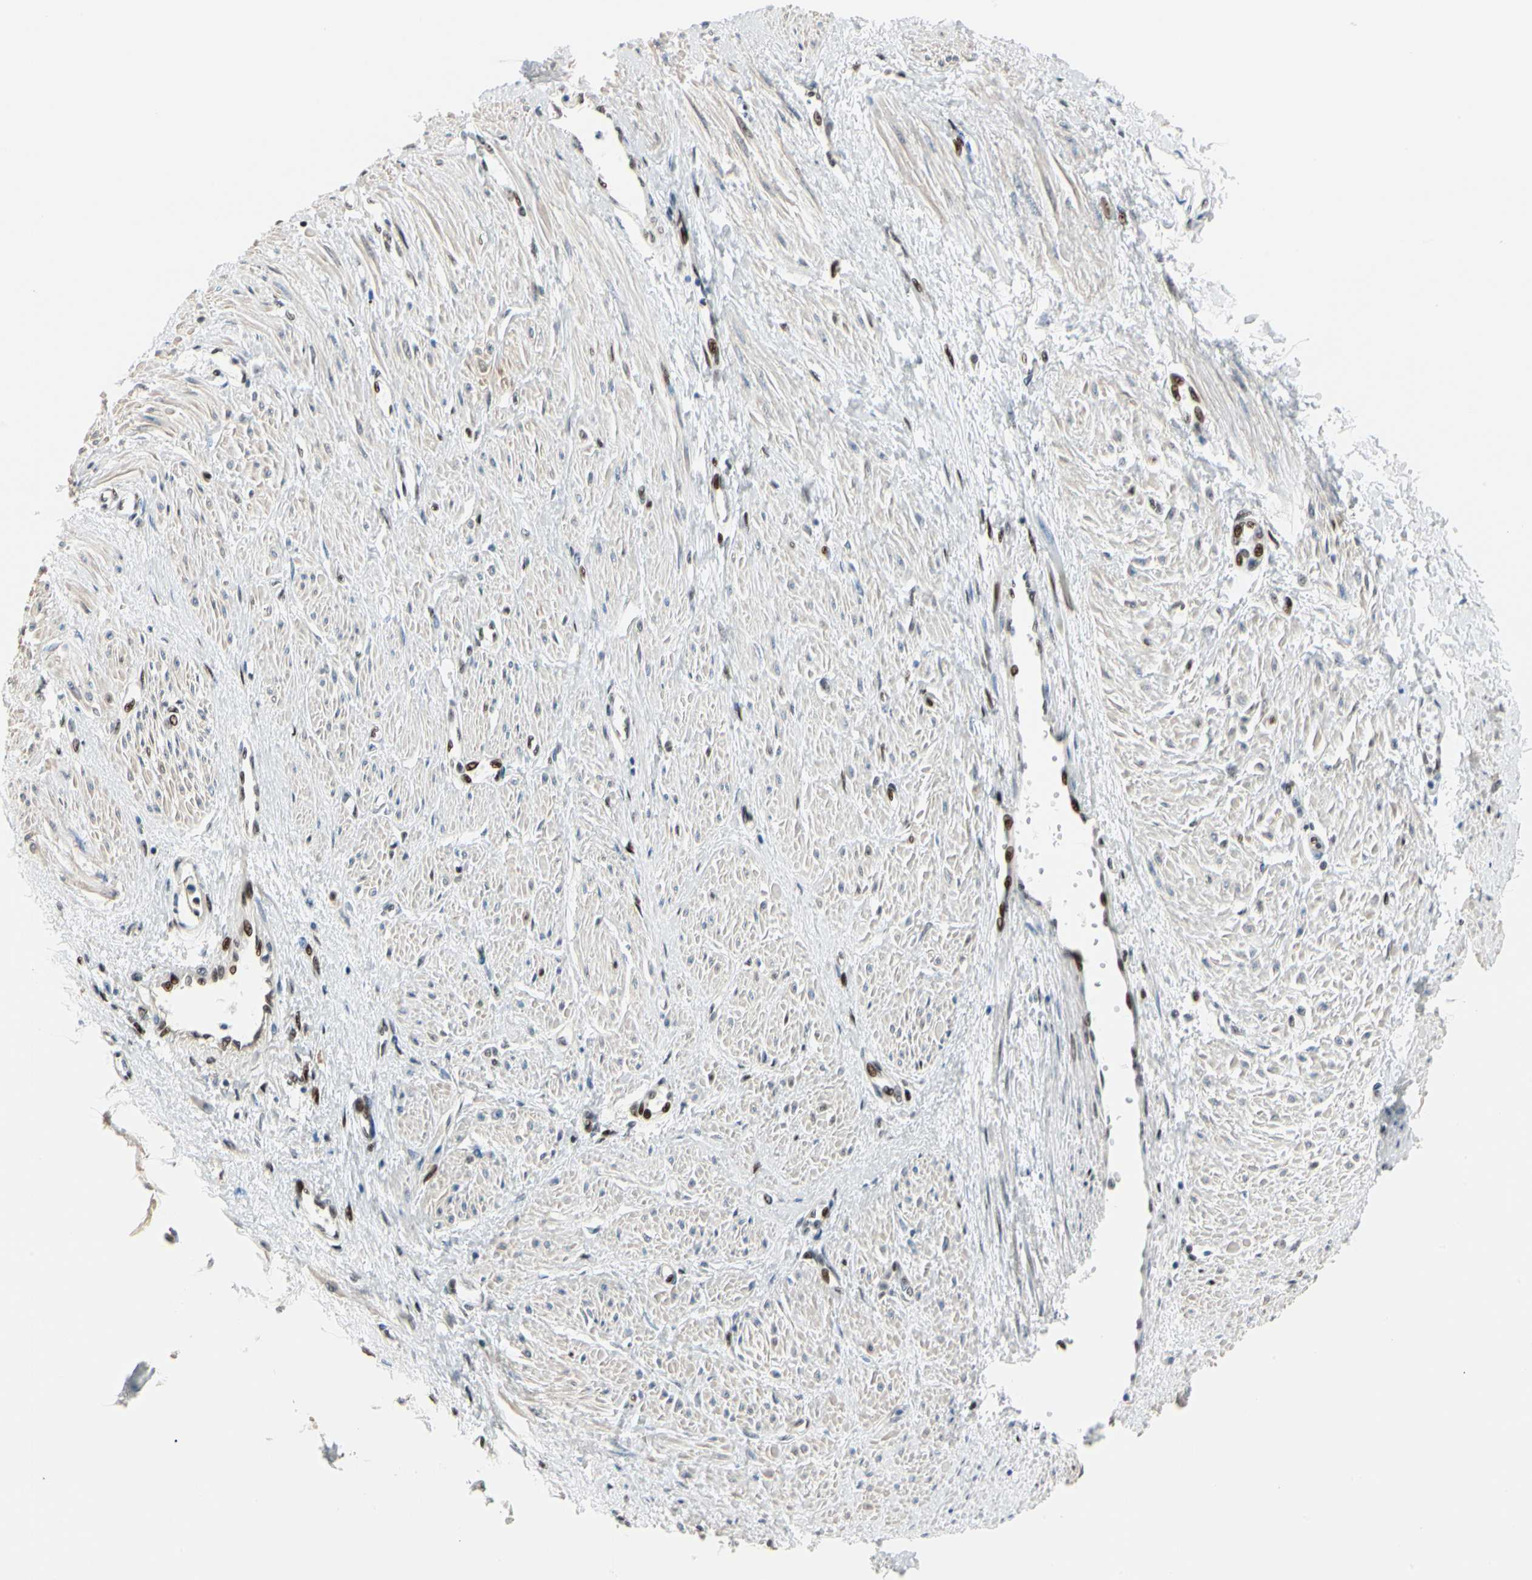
{"staining": {"intensity": "weak", "quantity": "25%-75%", "location": "nuclear"}, "tissue": "smooth muscle", "cell_type": "Smooth muscle cells", "image_type": "normal", "snomed": [{"axis": "morphology", "description": "Normal tissue, NOS"}, {"axis": "topography", "description": "Smooth muscle"}, {"axis": "topography", "description": "Uterus"}], "caption": "DAB immunohistochemical staining of normal human smooth muscle reveals weak nuclear protein staining in about 25%-75% of smooth muscle cells.", "gene": "FOXO3", "patient": {"sex": "female", "age": 39}}